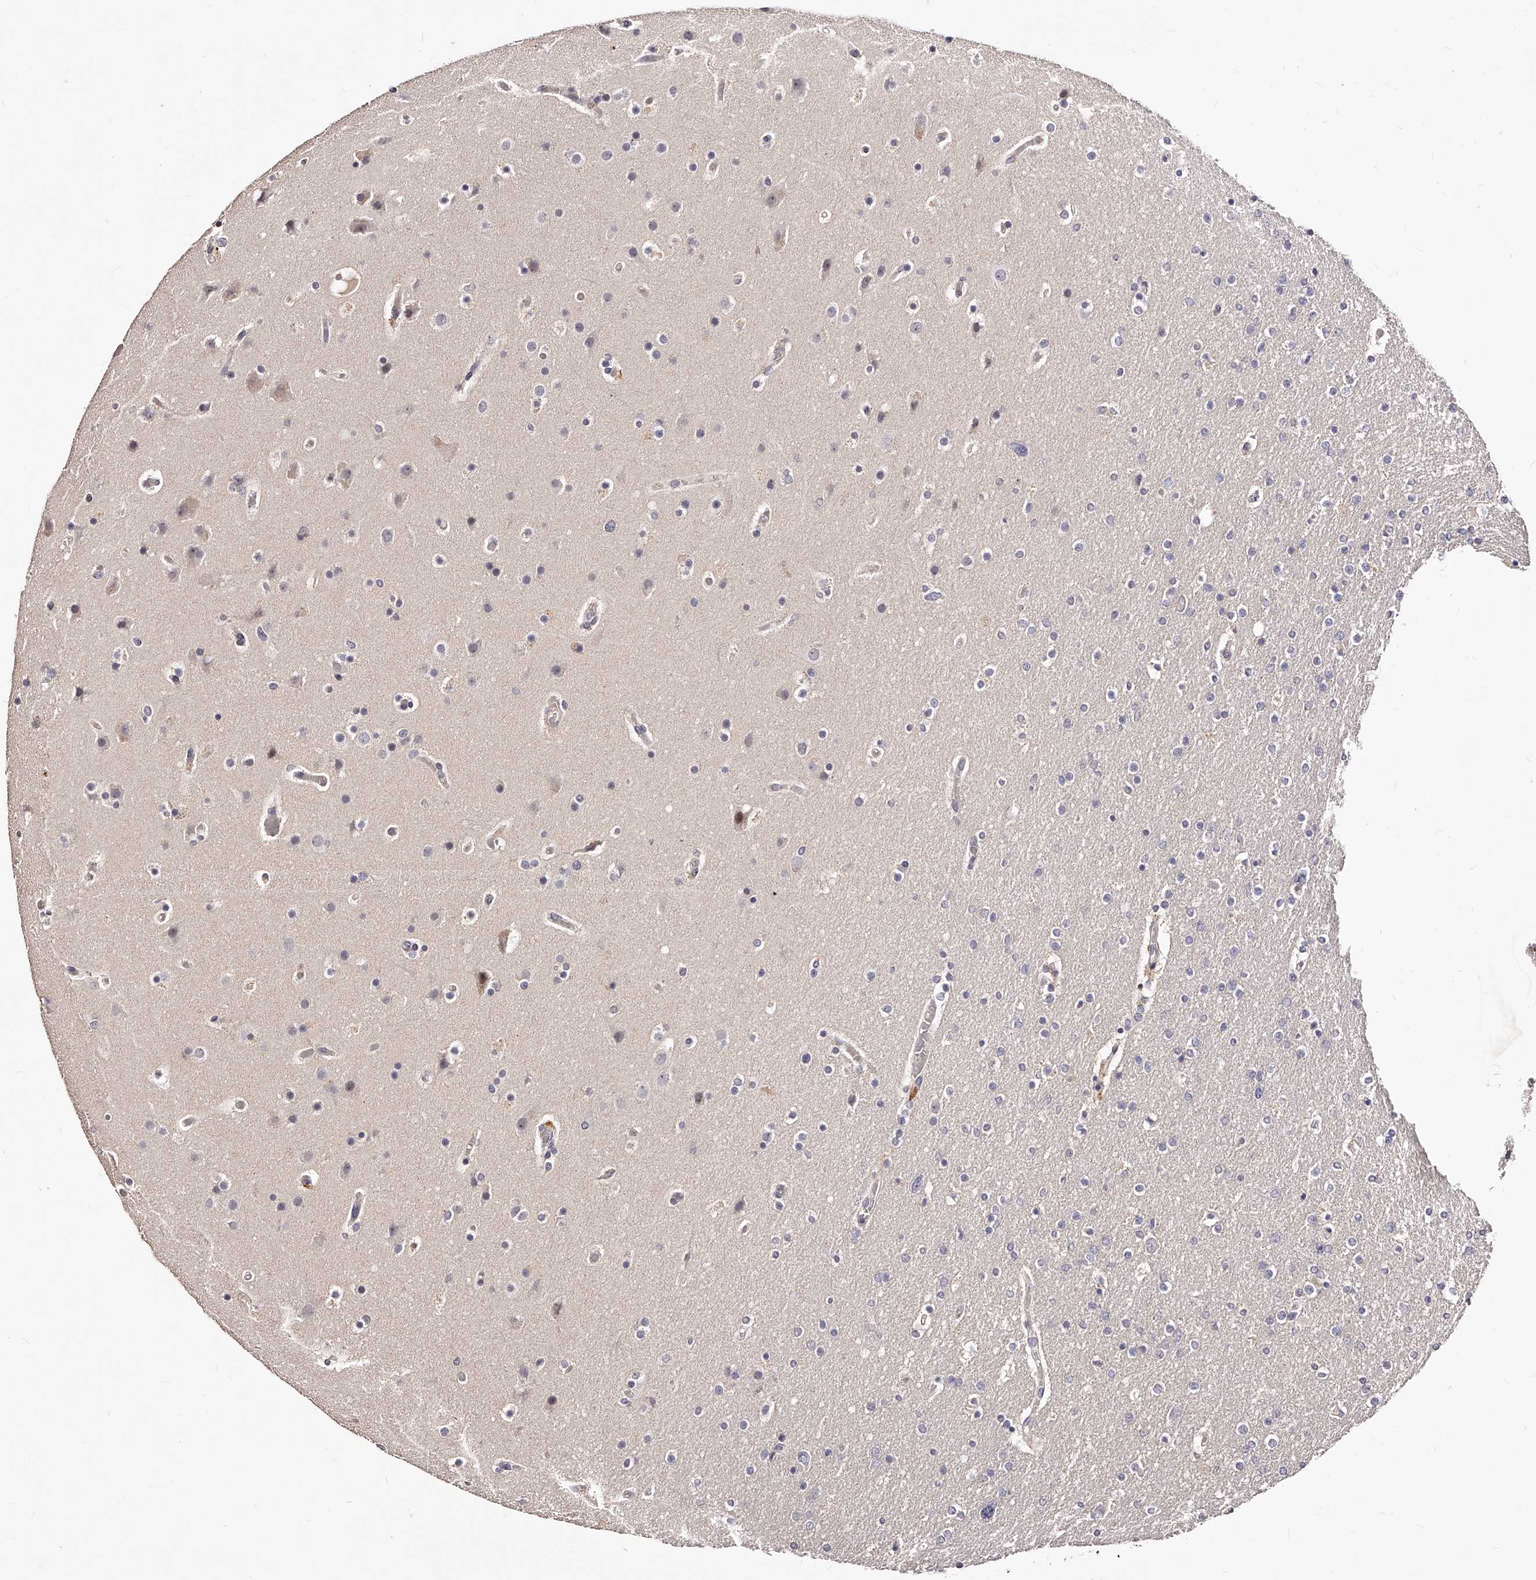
{"staining": {"intensity": "negative", "quantity": "none", "location": "none"}, "tissue": "glioma", "cell_type": "Tumor cells", "image_type": "cancer", "snomed": [{"axis": "morphology", "description": "Glioma, malignant, High grade"}, {"axis": "topography", "description": "Cerebral cortex"}], "caption": "Immunohistochemistry (IHC) photomicrograph of neoplastic tissue: human glioma stained with DAB demonstrates no significant protein staining in tumor cells.", "gene": "ZNF502", "patient": {"sex": "female", "age": 36}}